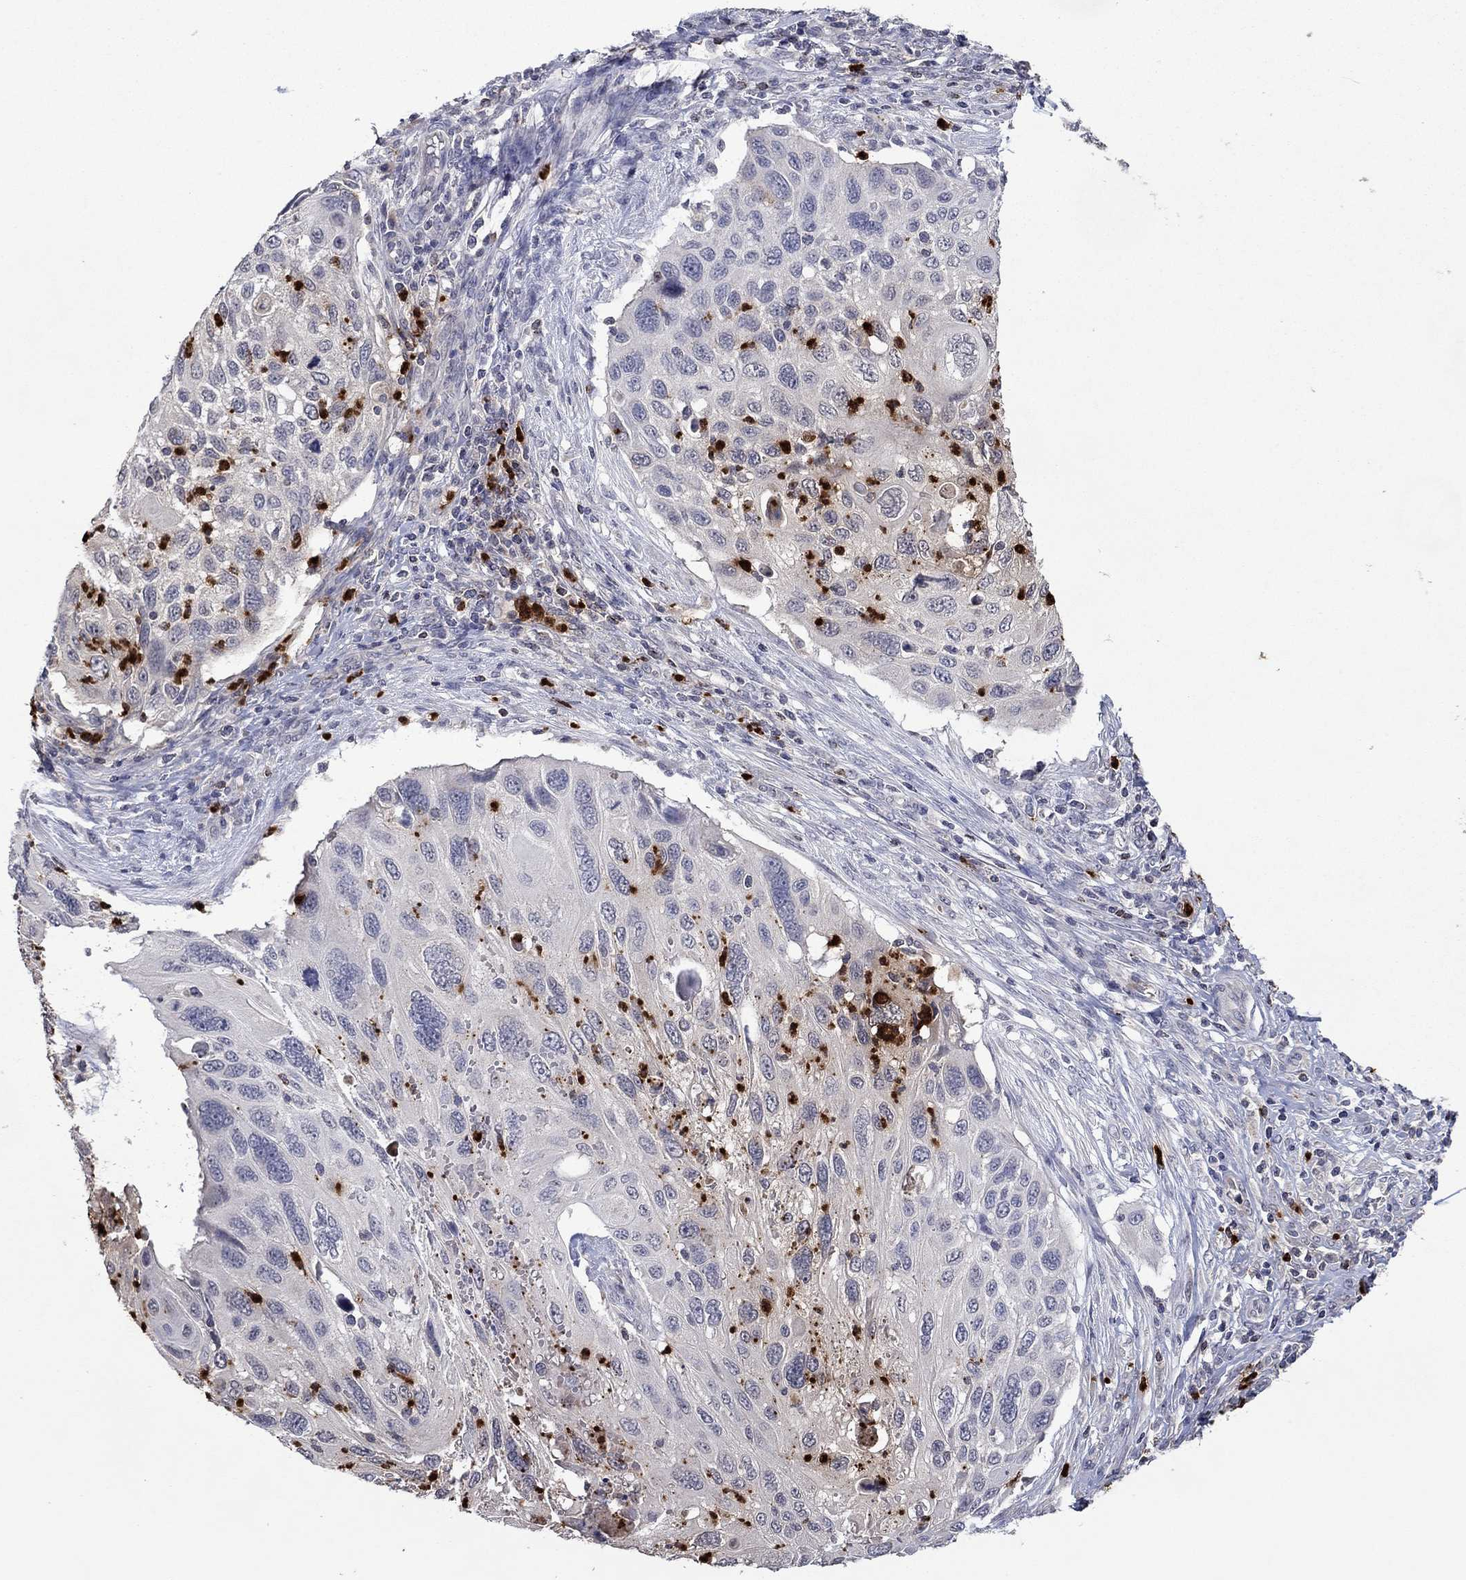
{"staining": {"intensity": "negative", "quantity": "none", "location": "none"}, "tissue": "cervical cancer", "cell_type": "Tumor cells", "image_type": "cancer", "snomed": [{"axis": "morphology", "description": "Squamous cell carcinoma, NOS"}, {"axis": "topography", "description": "Cervix"}], "caption": "DAB immunohistochemical staining of human squamous cell carcinoma (cervical) exhibits no significant expression in tumor cells. (DAB (3,3'-diaminobenzidine) immunohistochemistry (IHC) with hematoxylin counter stain).", "gene": "CCL5", "patient": {"sex": "female", "age": 70}}